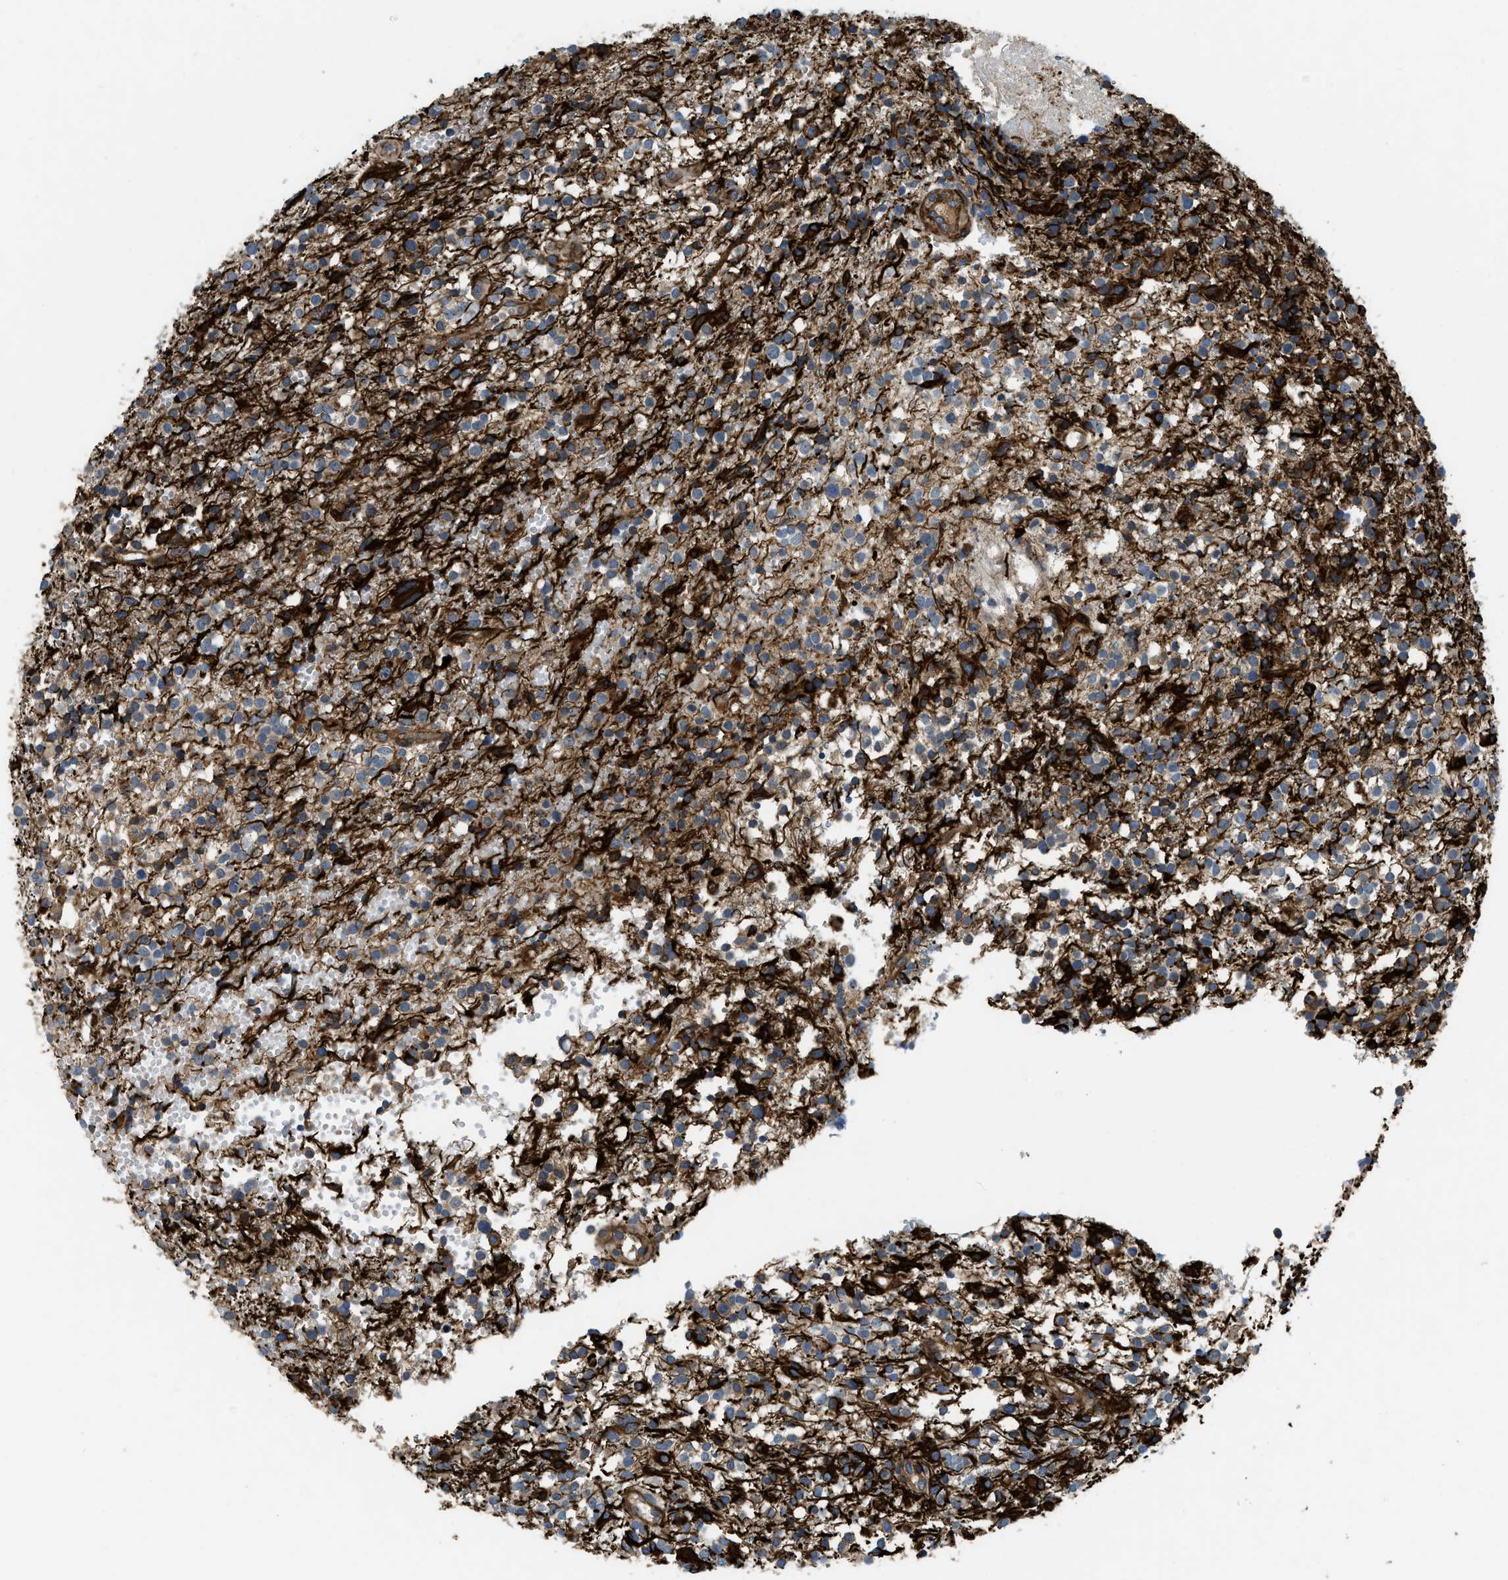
{"staining": {"intensity": "strong", "quantity": "<25%", "location": "cytoplasmic/membranous"}, "tissue": "glioma", "cell_type": "Tumor cells", "image_type": "cancer", "snomed": [{"axis": "morphology", "description": "Glioma, malignant, High grade"}, {"axis": "topography", "description": "Brain"}], "caption": "An image of human malignant glioma (high-grade) stained for a protein shows strong cytoplasmic/membranous brown staining in tumor cells.", "gene": "NYNRIN", "patient": {"sex": "female", "age": 59}}